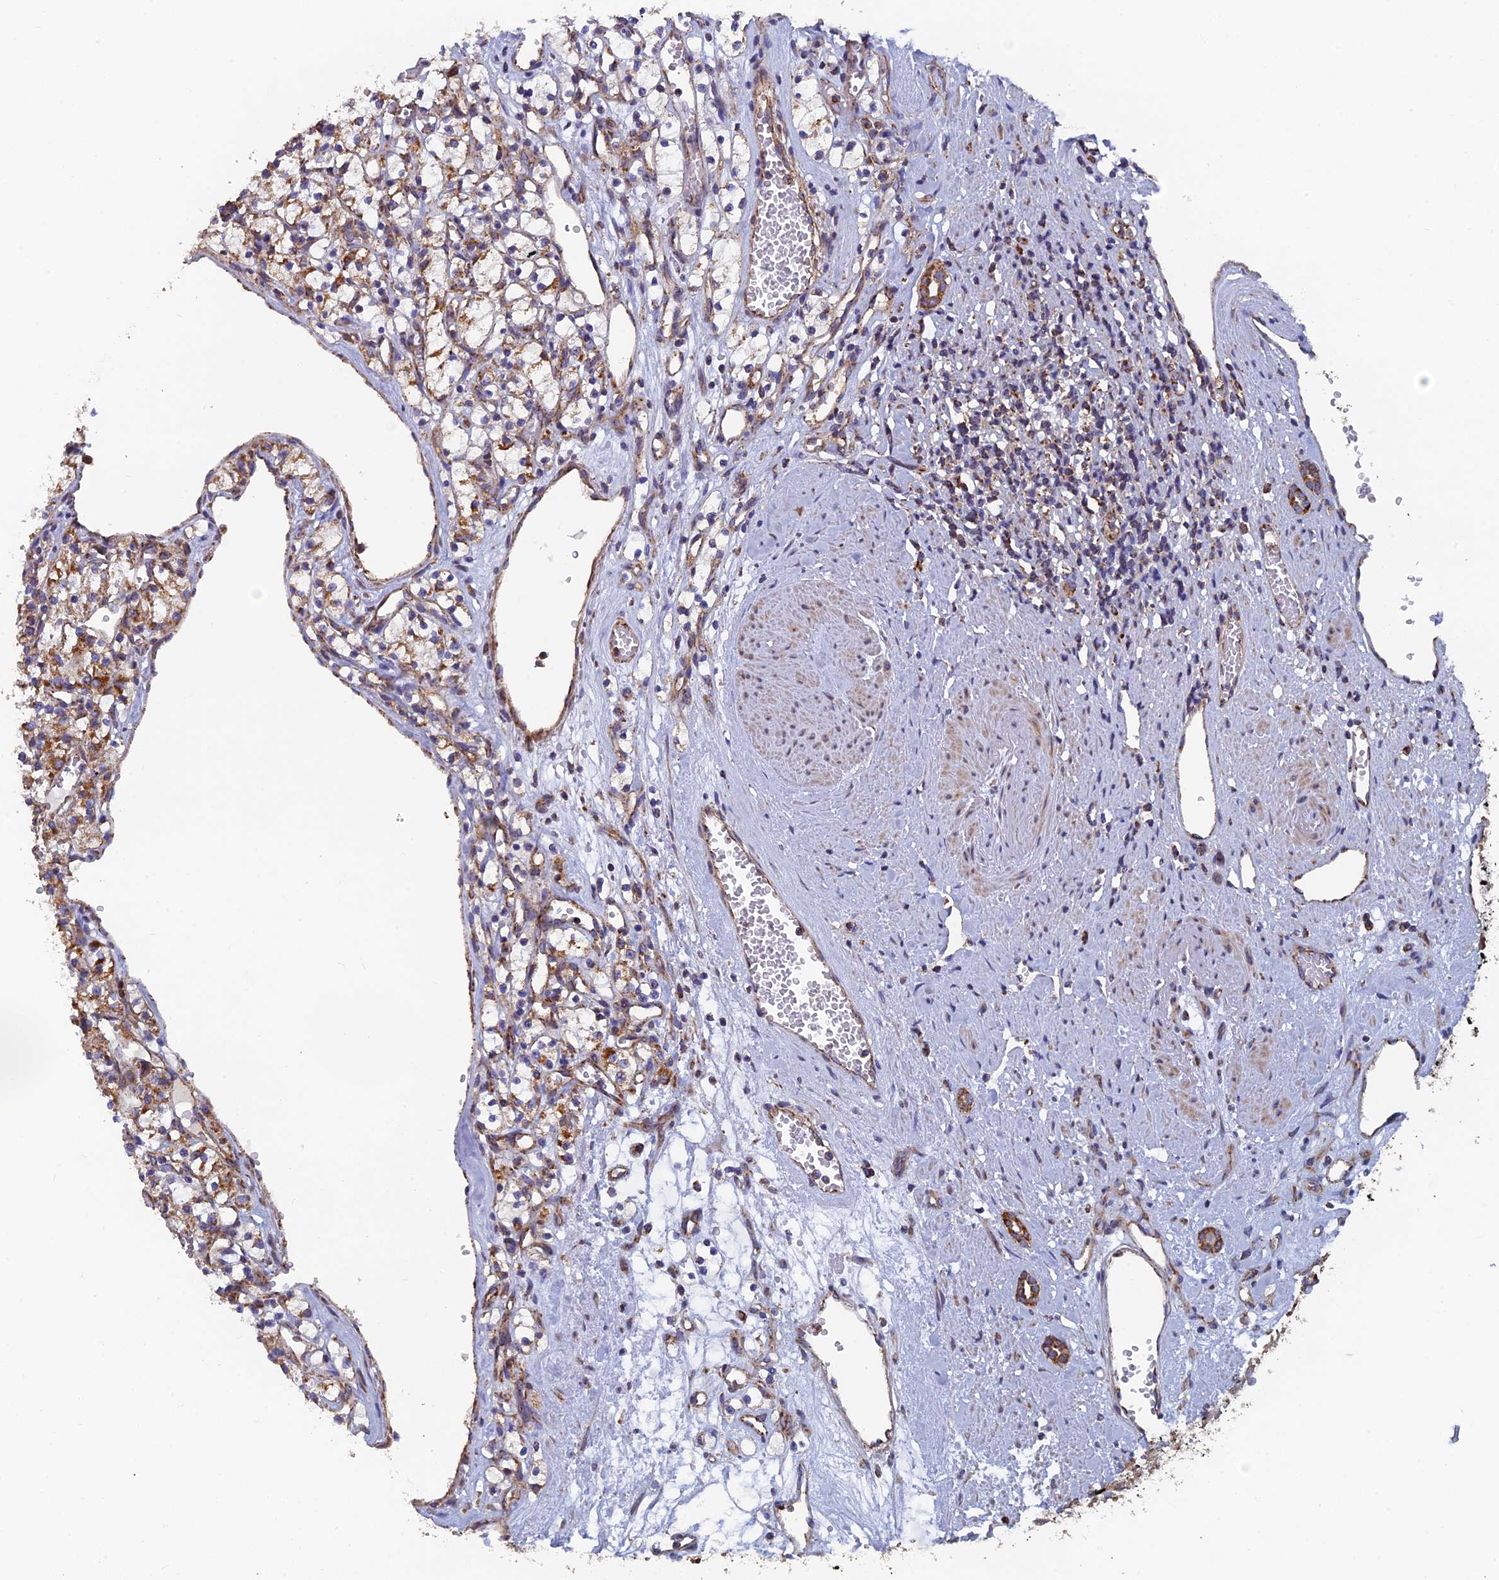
{"staining": {"intensity": "moderate", "quantity": ">75%", "location": "cytoplasmic/membranous"}, "tissue": "renal cancer", "cell_type": "Tumor cells", "image_type": "cancer", "snomed": [{"axis": "morphology", "description": "Adenocarcinoma, NOS"}, {"axis": "topography", "description": "Kidney"}], "caption": "Protein analysis of renal adenocarcinoma tissue demonstrates moderate cytoplasmic/membranous positivity in about >75% of tumor cells.", "gene": "MRPS9", "patient": {"sex": "female", "age": 59}}